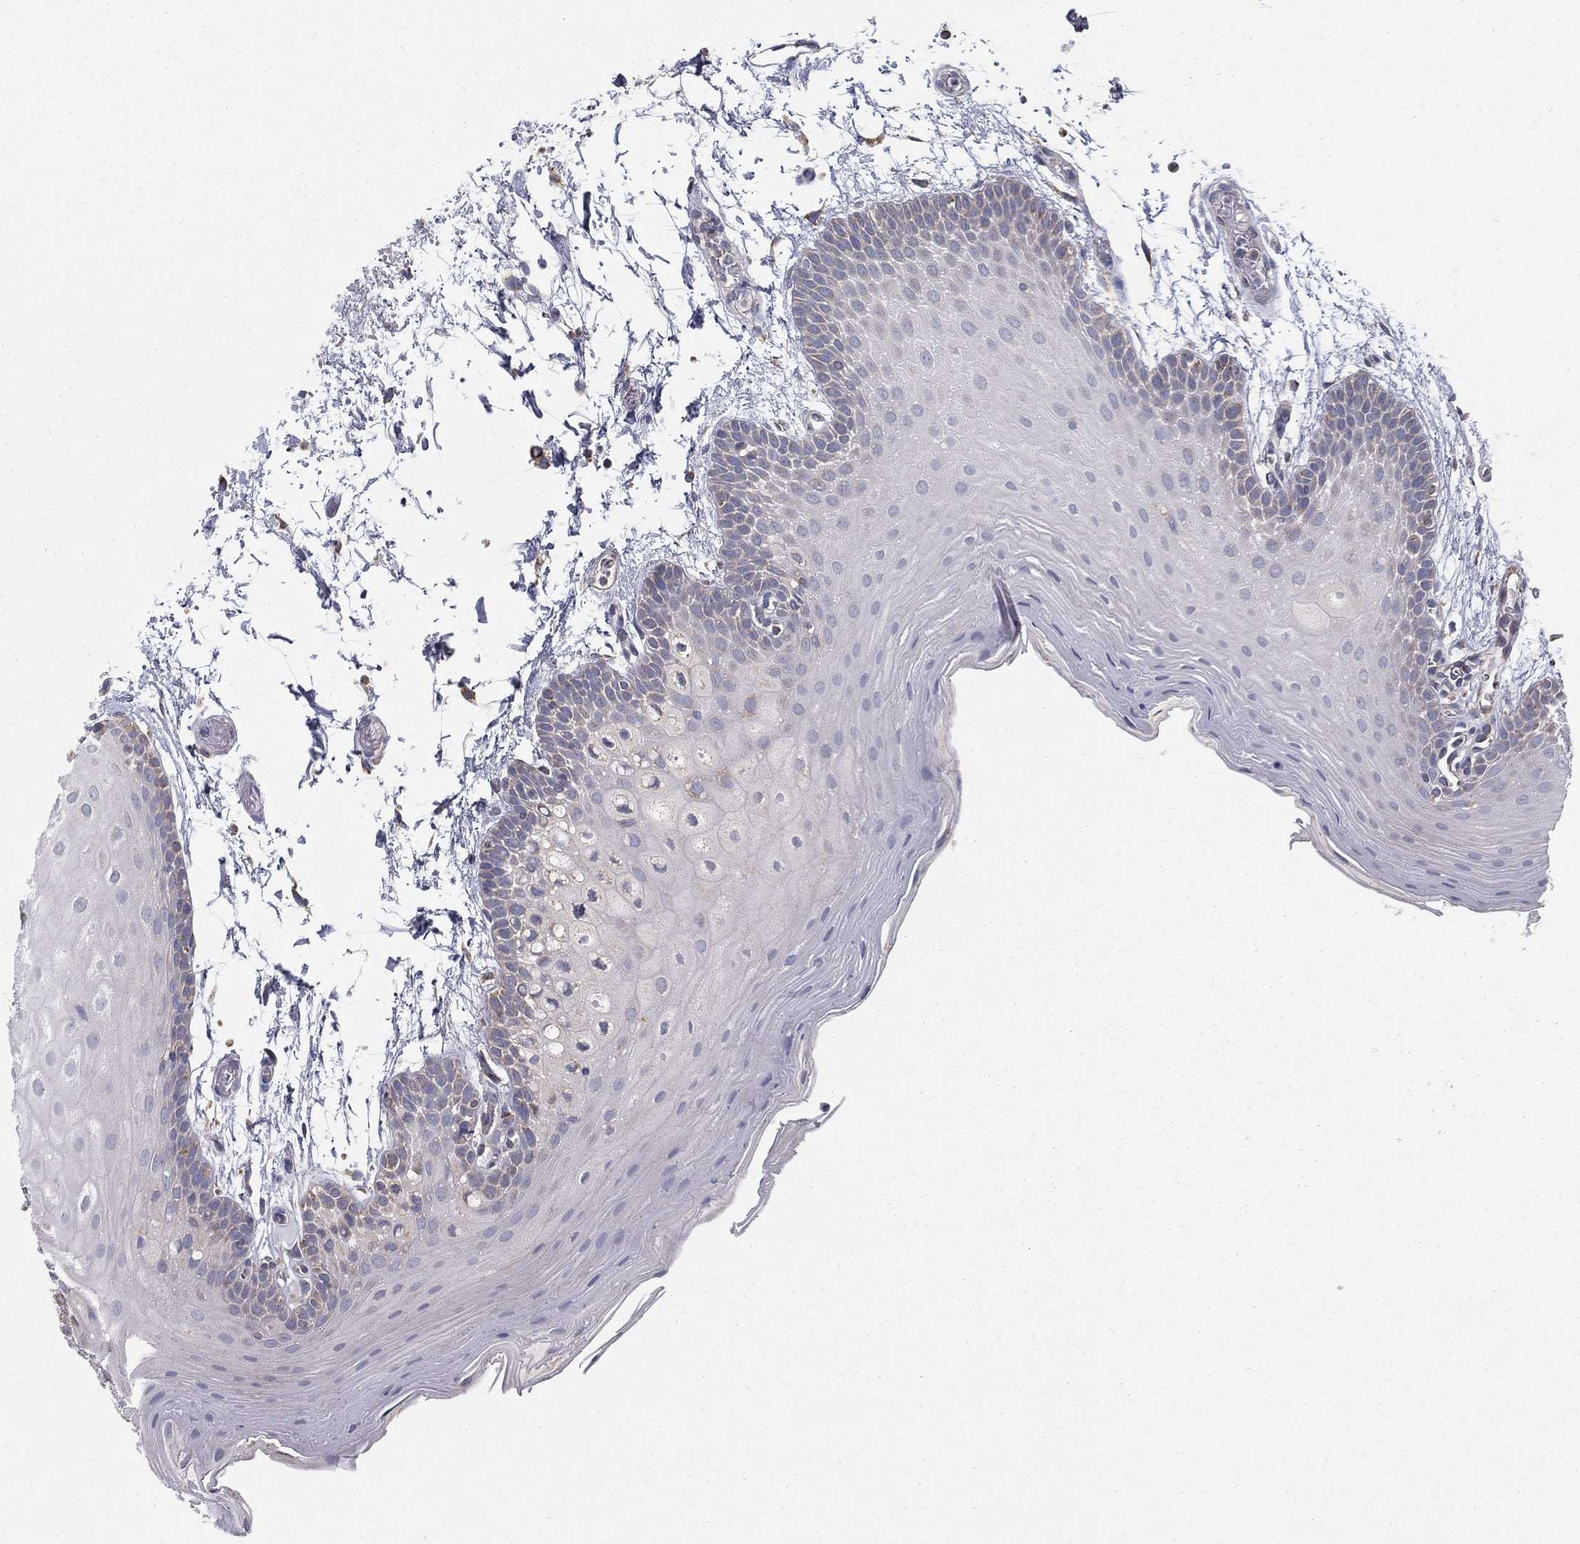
{"staining": {"intensity": "negative", "quantity": "none", "location": "none"}, "tissue": "oral mucosa", "cell_type": "Squamous epithelial cells", "image_type": "normal", "snomed": [{"axis": "morphology", "description": "Normal tissue, NOS"}, {"axis": "topography", "description": "Oral tissue"}], "caption": "The immunohistochemistry (IHC) histopathology image has no significant positivity in squamous epithelial cells of oral mucosa.", "gene": "HADH", "patient": {"sex": "male", "age": 62}}